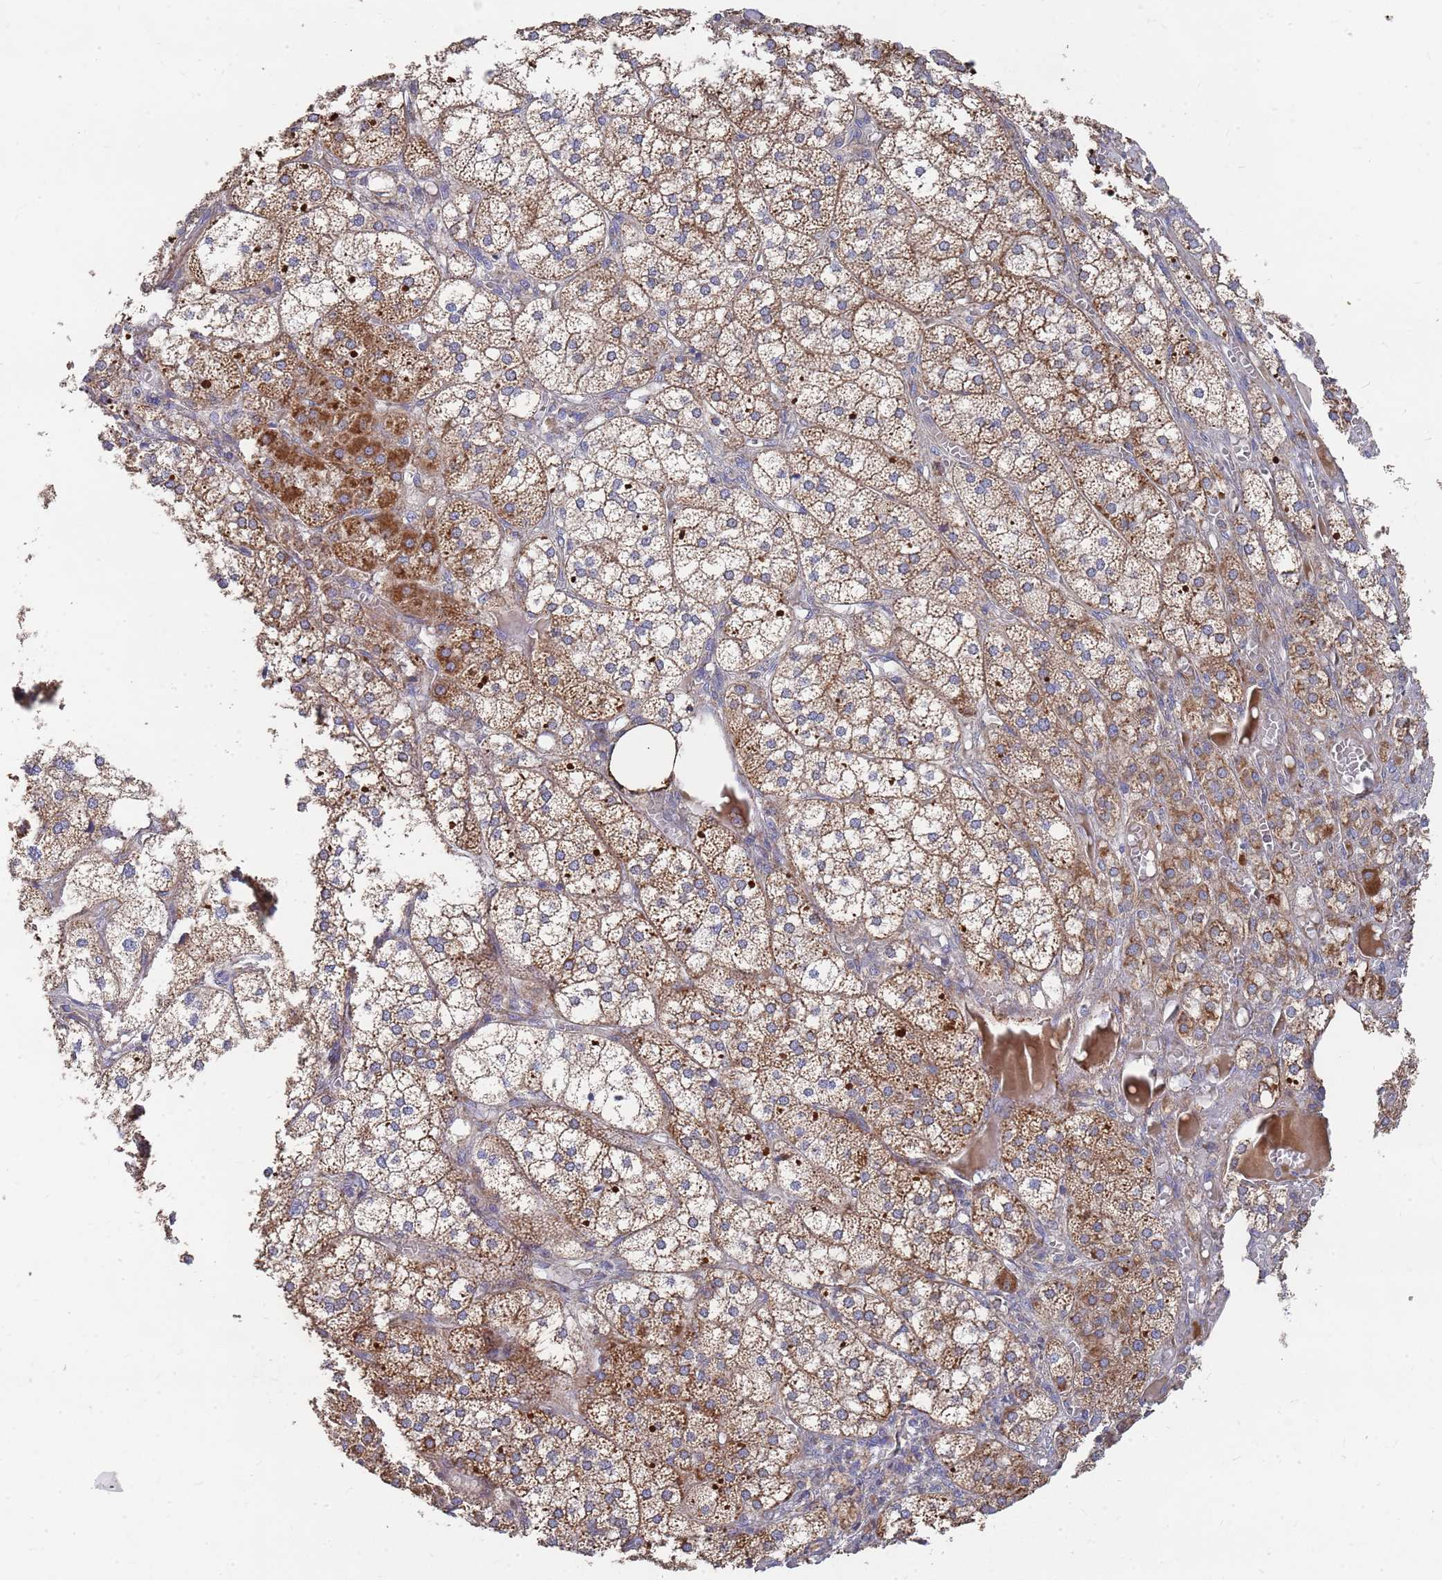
{"staining": {"intensity": "strong", "quantity": "25%-75%", "location": "cytoplasmic/membranous"}, "tissue": "adrenal gland", "cell_type": "Glandular cells", "image_type": "normal", "snomed": [{"axis": "morphology", "description": "Normal tissue, NOS"}, {"axis": "topography", "description": "Adrenal gland"}], "caption": "This is a photomicrograph of immunohistochemistry (IHC) staining of normal adrenal gland, which shows strong expression in the cytoplasmic/membranous of glandular cells.", "gene": "WDFY3", "patient": {"sex": "female", "age": 61}}